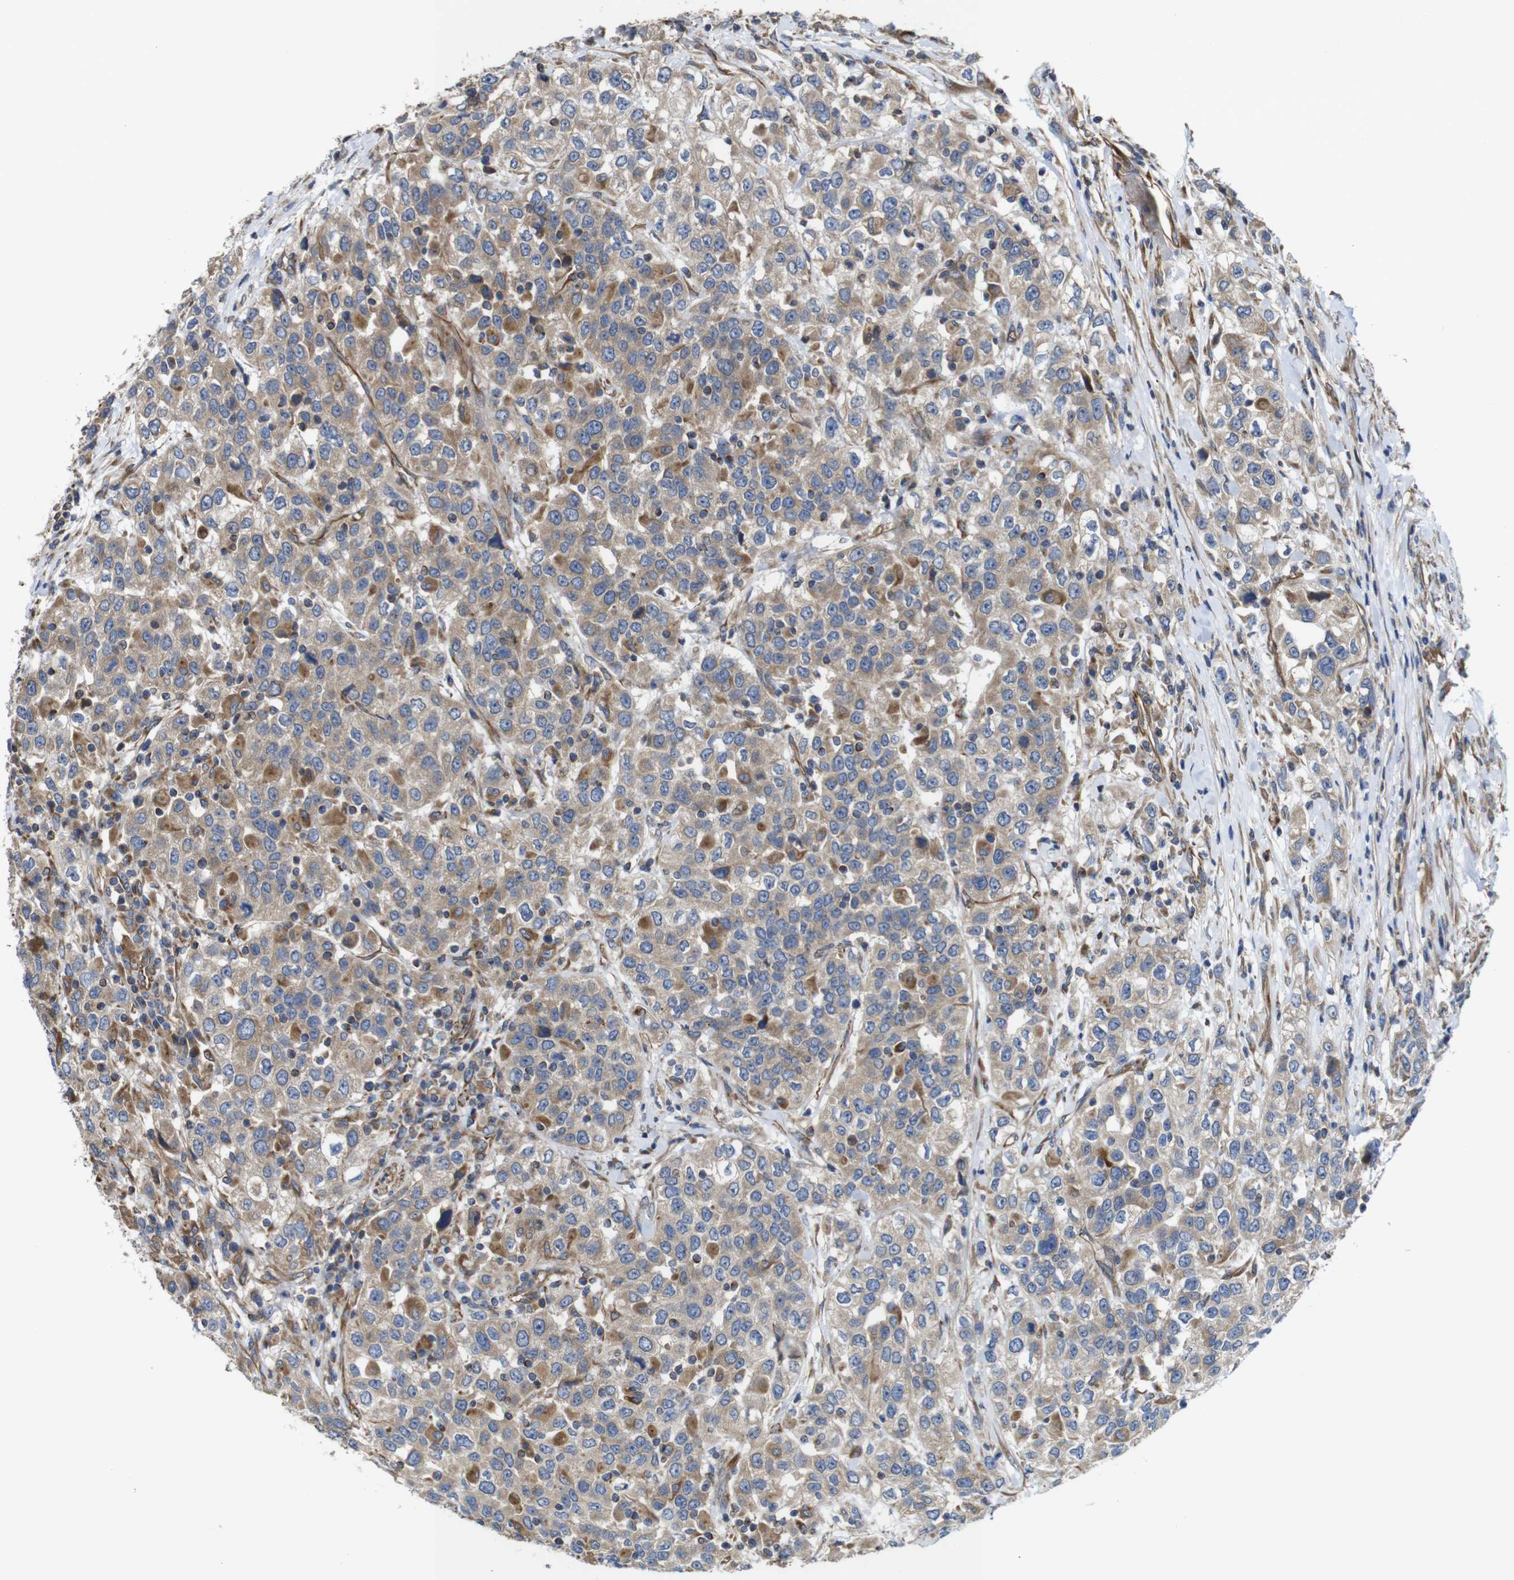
{"staining": {"intensity": "weak", "quantity": ">75%", "location": "cytoplasmic/membranous"}, "tissue": "urothelial cancer", "cell_type": "Tumor cells", "image_type": "cancer", "snomed": [{"axis": "morphology", "description": "Urothelial carcinoma, High grade"}, {"axis": "topography", "description": "Urinary bladder"}], "caption": "High-grade urothelial carcinoma stained with a protein marker exhibits weak staining in tumor cells.", "gene": "POMK", "patient": {"sex": "female", "age": 80}}